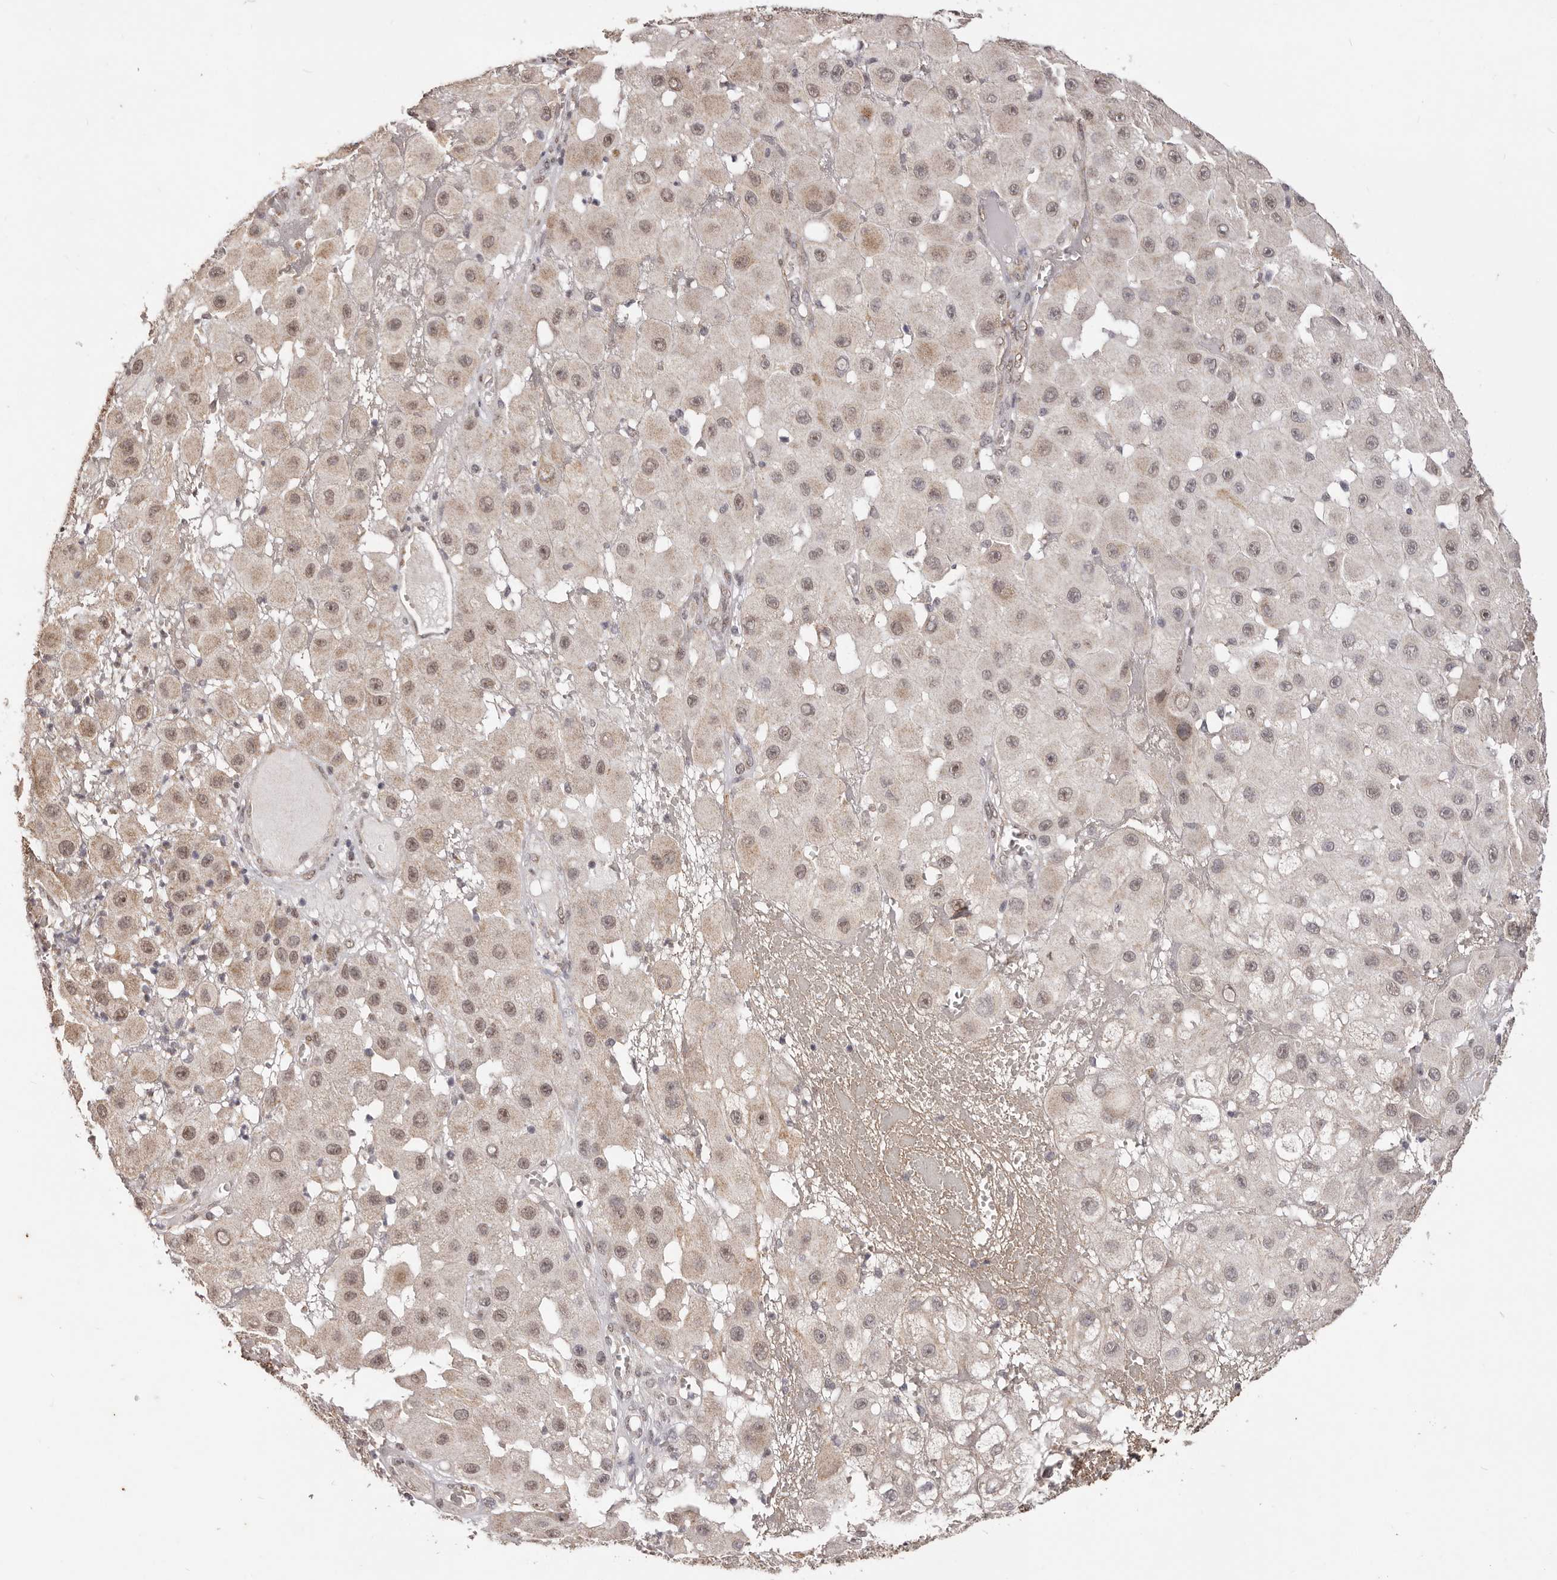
{"staining": {"intensity": "moderate", "quantity": "25%-75%", "location": "nuclear"}, "tissue": "melanoma", "cell_type": "Tumor cells", "image_type": "cancer", "snomed": [{"axis": "morphology", "description": "Malignant melanoma, NOS"}, {"axis": "topography", "description": "Skin"}], "caption": "High-power microscopy captured an immunohistochemistry (IHC) image of malignant melanoma, revealing moderate nuclear expression in about 25%-75% of tumor cells. (IHC, brightfield microscopy, high magnification).", "gene": "RPS6KA5", "patient": {"sex": "female", "age": 81}}